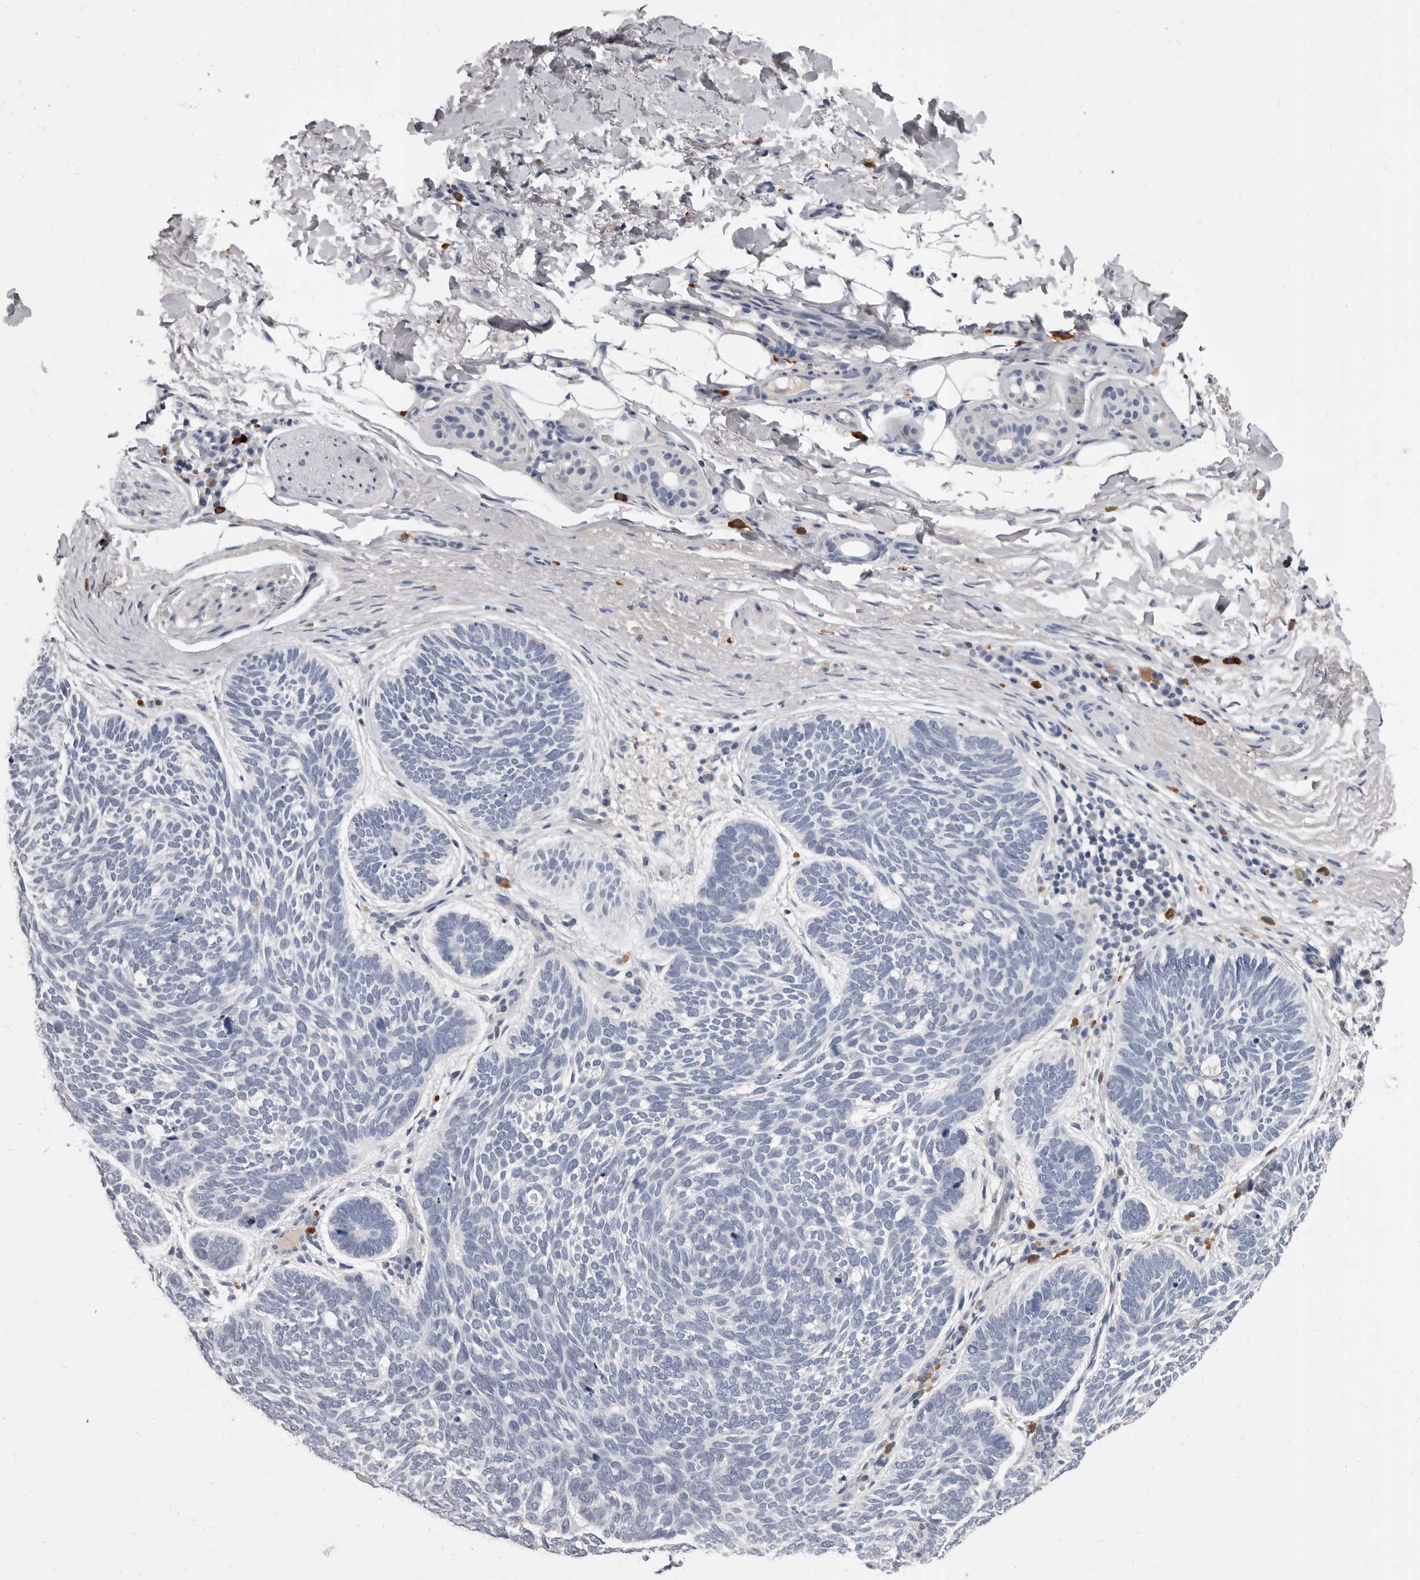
{"staining": {"intensity": "negative", "quantity": "none", "location": "none"}, "tissue": "skin cancer", "cell_type": "Tumor cells", "image_type": "cancer", "snomed": [{"axis": "morphology", "description": "Basal cell carcinoma"}, {"axis": "topography", "description": "Skin"}], "caption": "There is no significant positivity in tumor cells of basal cell carcinoma (skin). (Stains: DAB (3,3'-diaminobenzidine) immunohistochemistry (IHC) with hematoxylin counter stain, Microscopy: brightfield microscopy at high magnification).", "gene": "GZMH", "patient": {"sex": "female", "age": 85}}